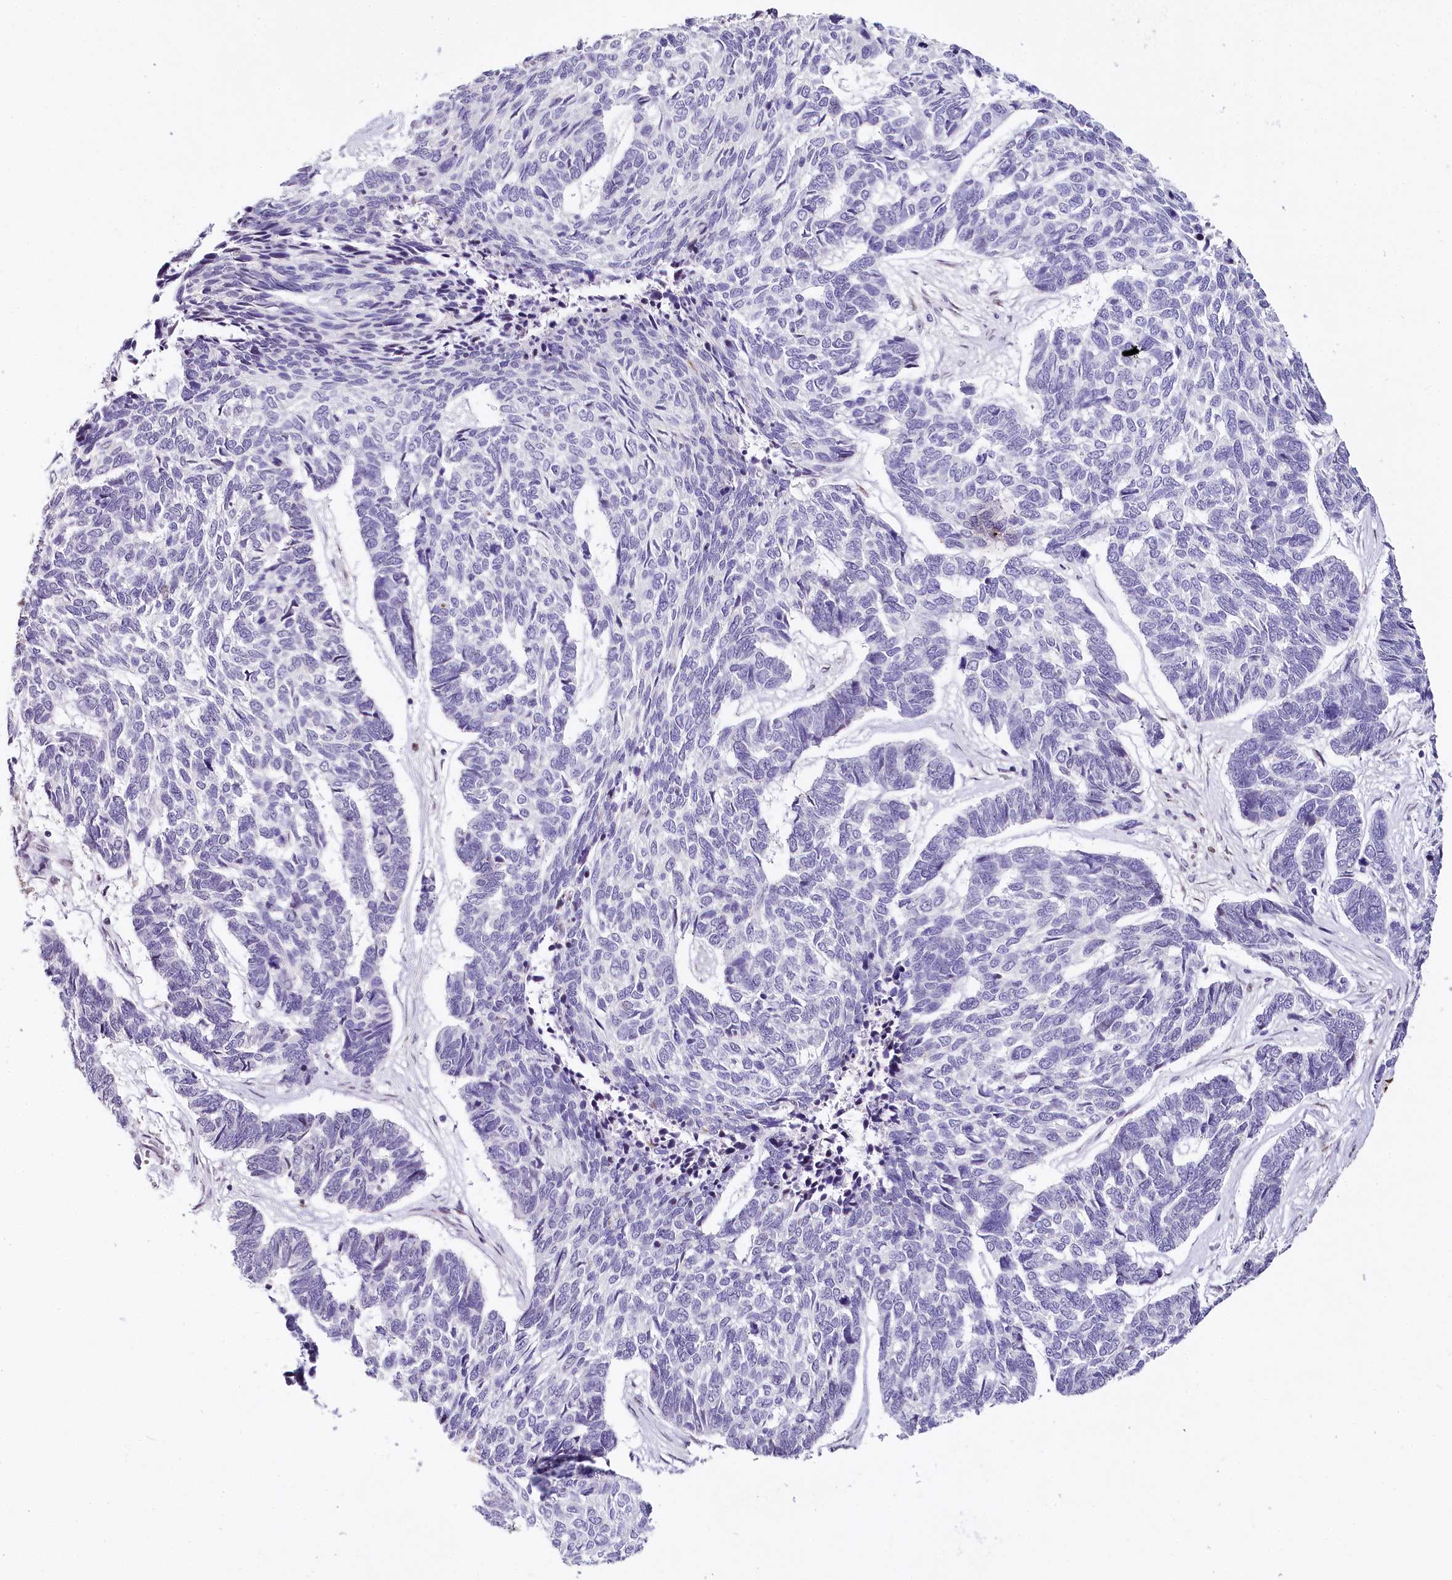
{"staining": {"intensity": "negative", "quantity": "none", "location": "none"}, "tissue": "skin cancer", "cell_type": "Tumor cells", "image_type": "cancer", "snomed": [{"axis": "morphology", "description": "Basal cell carcinoma"}, {"axis": "topography", "description": "Skin"}], "caption": "Protein analysis of skin cancer (basal cell carcinoma) shows no significant expression in tumor cells.", "gene": "TP53", "patient": {"sex": "female", "age": 65}}